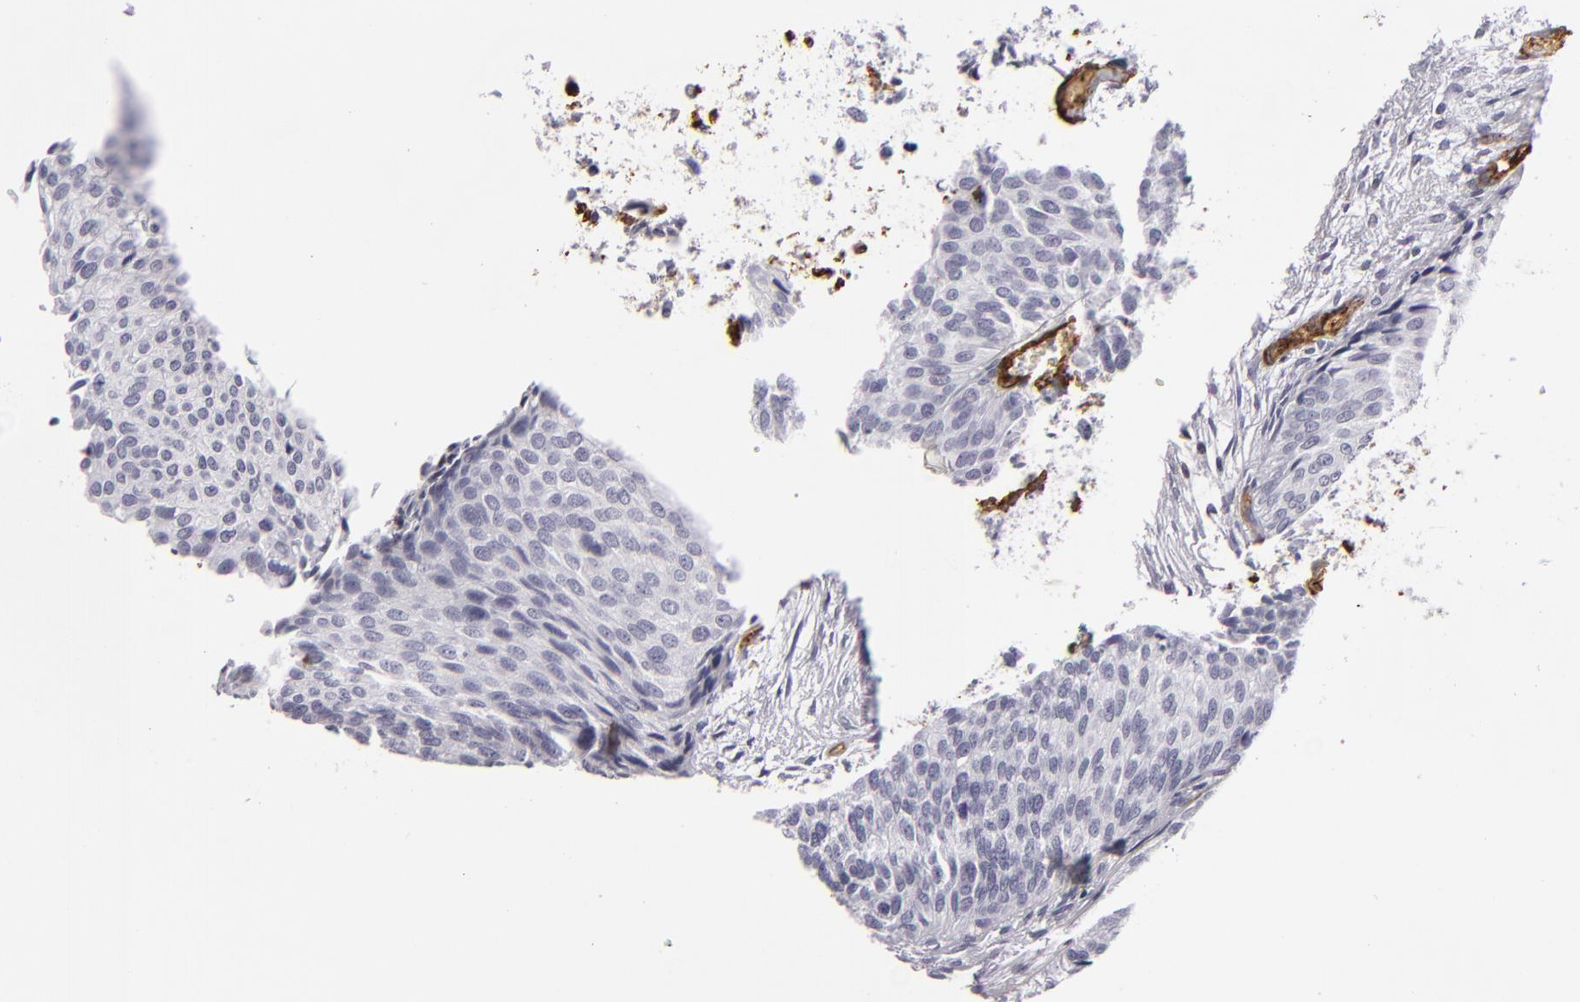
{"staining": {"intensity": "negative", "quantity": "none", "location": "none"}, "tissue": "urothelial cancer", "cell_type": "Tumor cells", "image_type": "cancer", "snomed": [{"axis": "morphology", "description": "Urothelial carcinoma, Low grade"}, {"axis": "topography", "description": "Urinary bladder"}], "caption": "Urothelial cancer was stained to show a protein in brown. There is no significant staining in tumor cells.", "gene": "MCAM", "patient": {"sex": "male", "age": 84}}